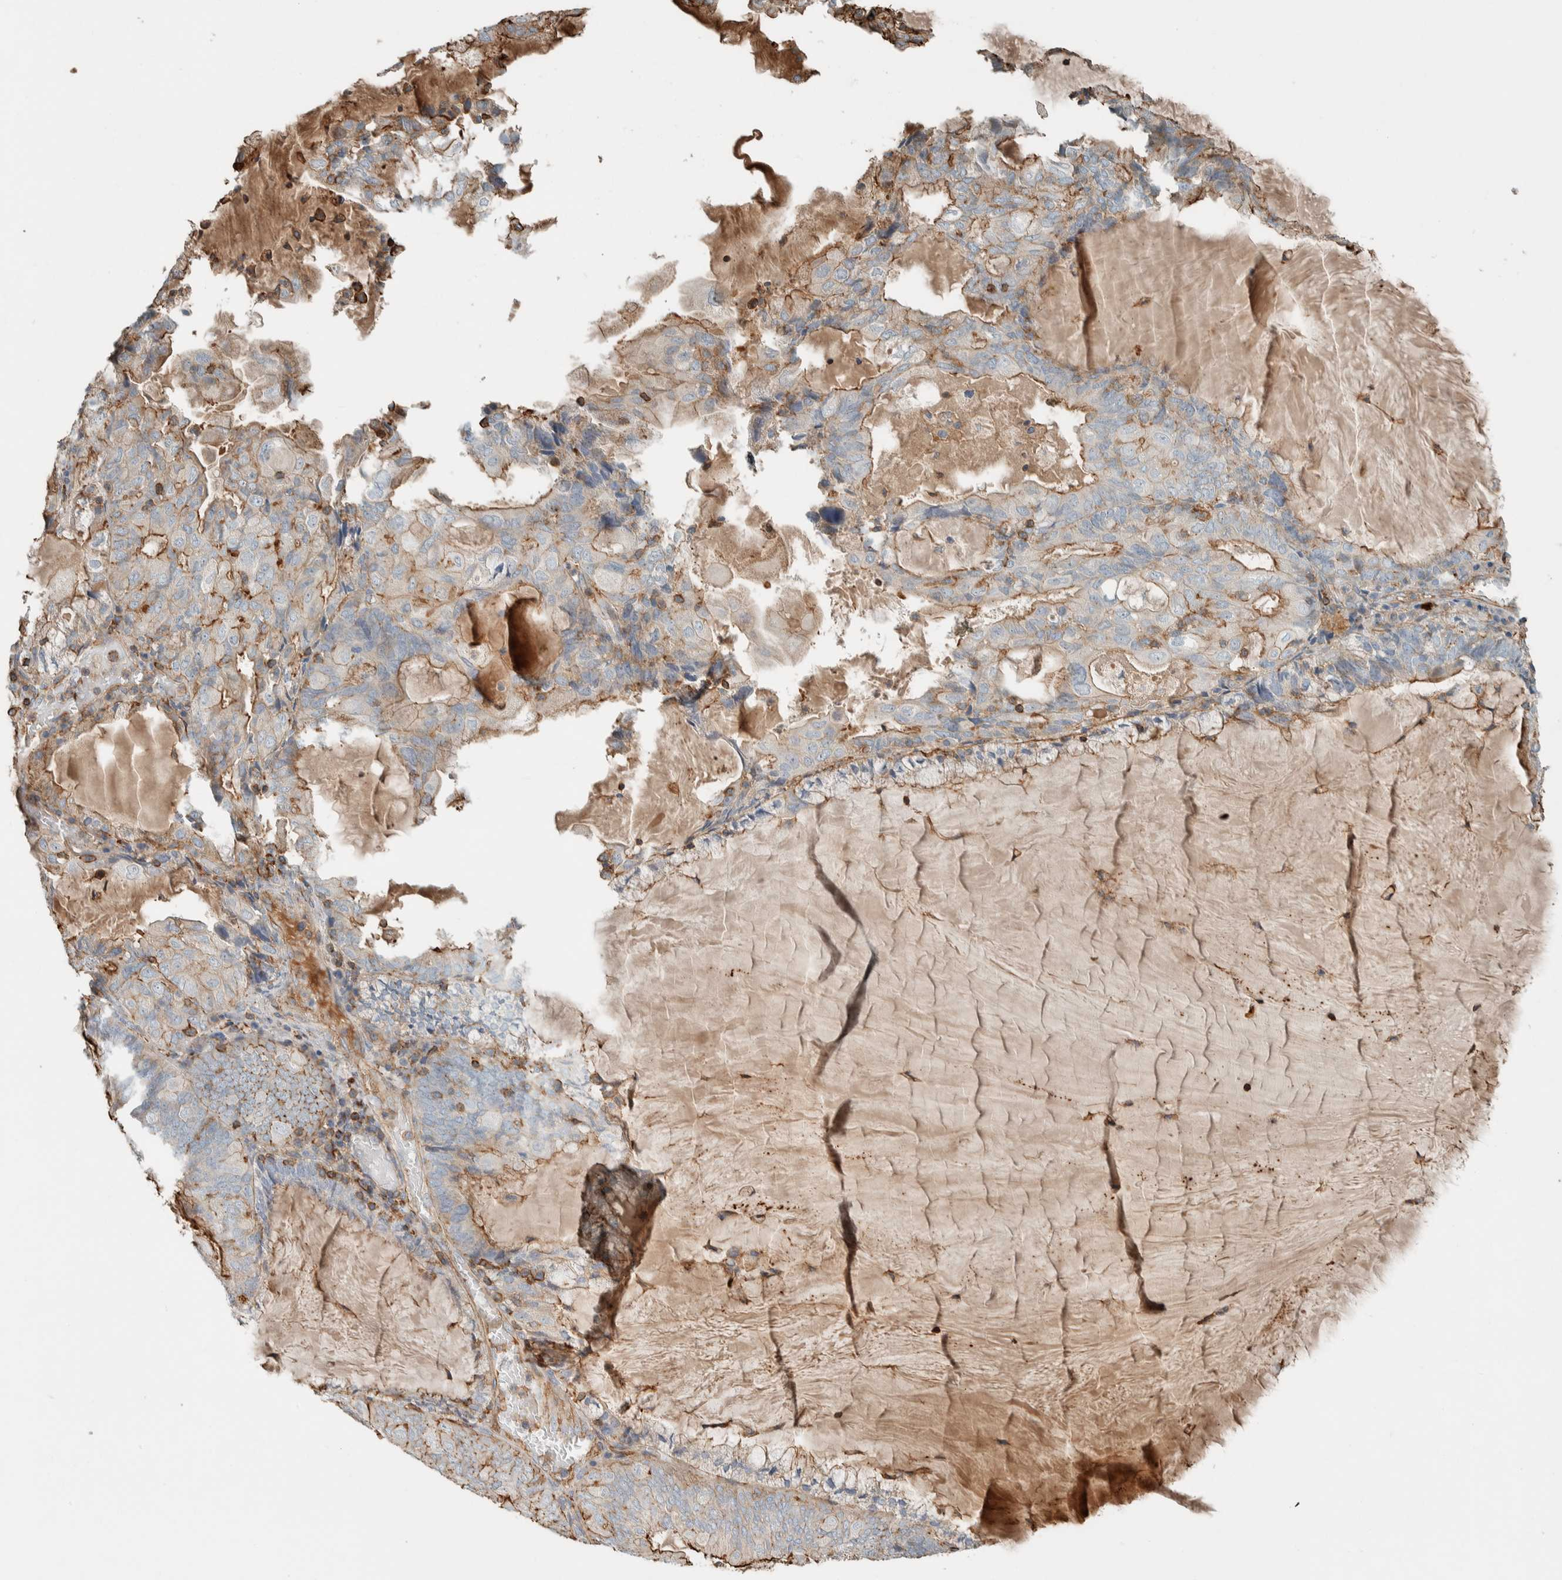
{"staining": {"intensity": "moderate", "quantity": "25%-75%", "location": "cytoplasmic/membranous"}, "tissue": "endometrial cancer", "cell_type": "Tumor cells", "image_type": "cancer", "snomed": [{"axis": "morphology", "description": "Adenocarcinoma, NOS"}, {"axis": "topography", "description": "Endometrium"}], "caption": "The image shows immunohistochemical staining of adenocarcinoma (endometrial). There is moderate cytoplasmic/membranous staining is appreciated in about 25%-75% of tumor cells.", "gene": "CTBP2", "patient": {"sex": "female", "age": 81}}